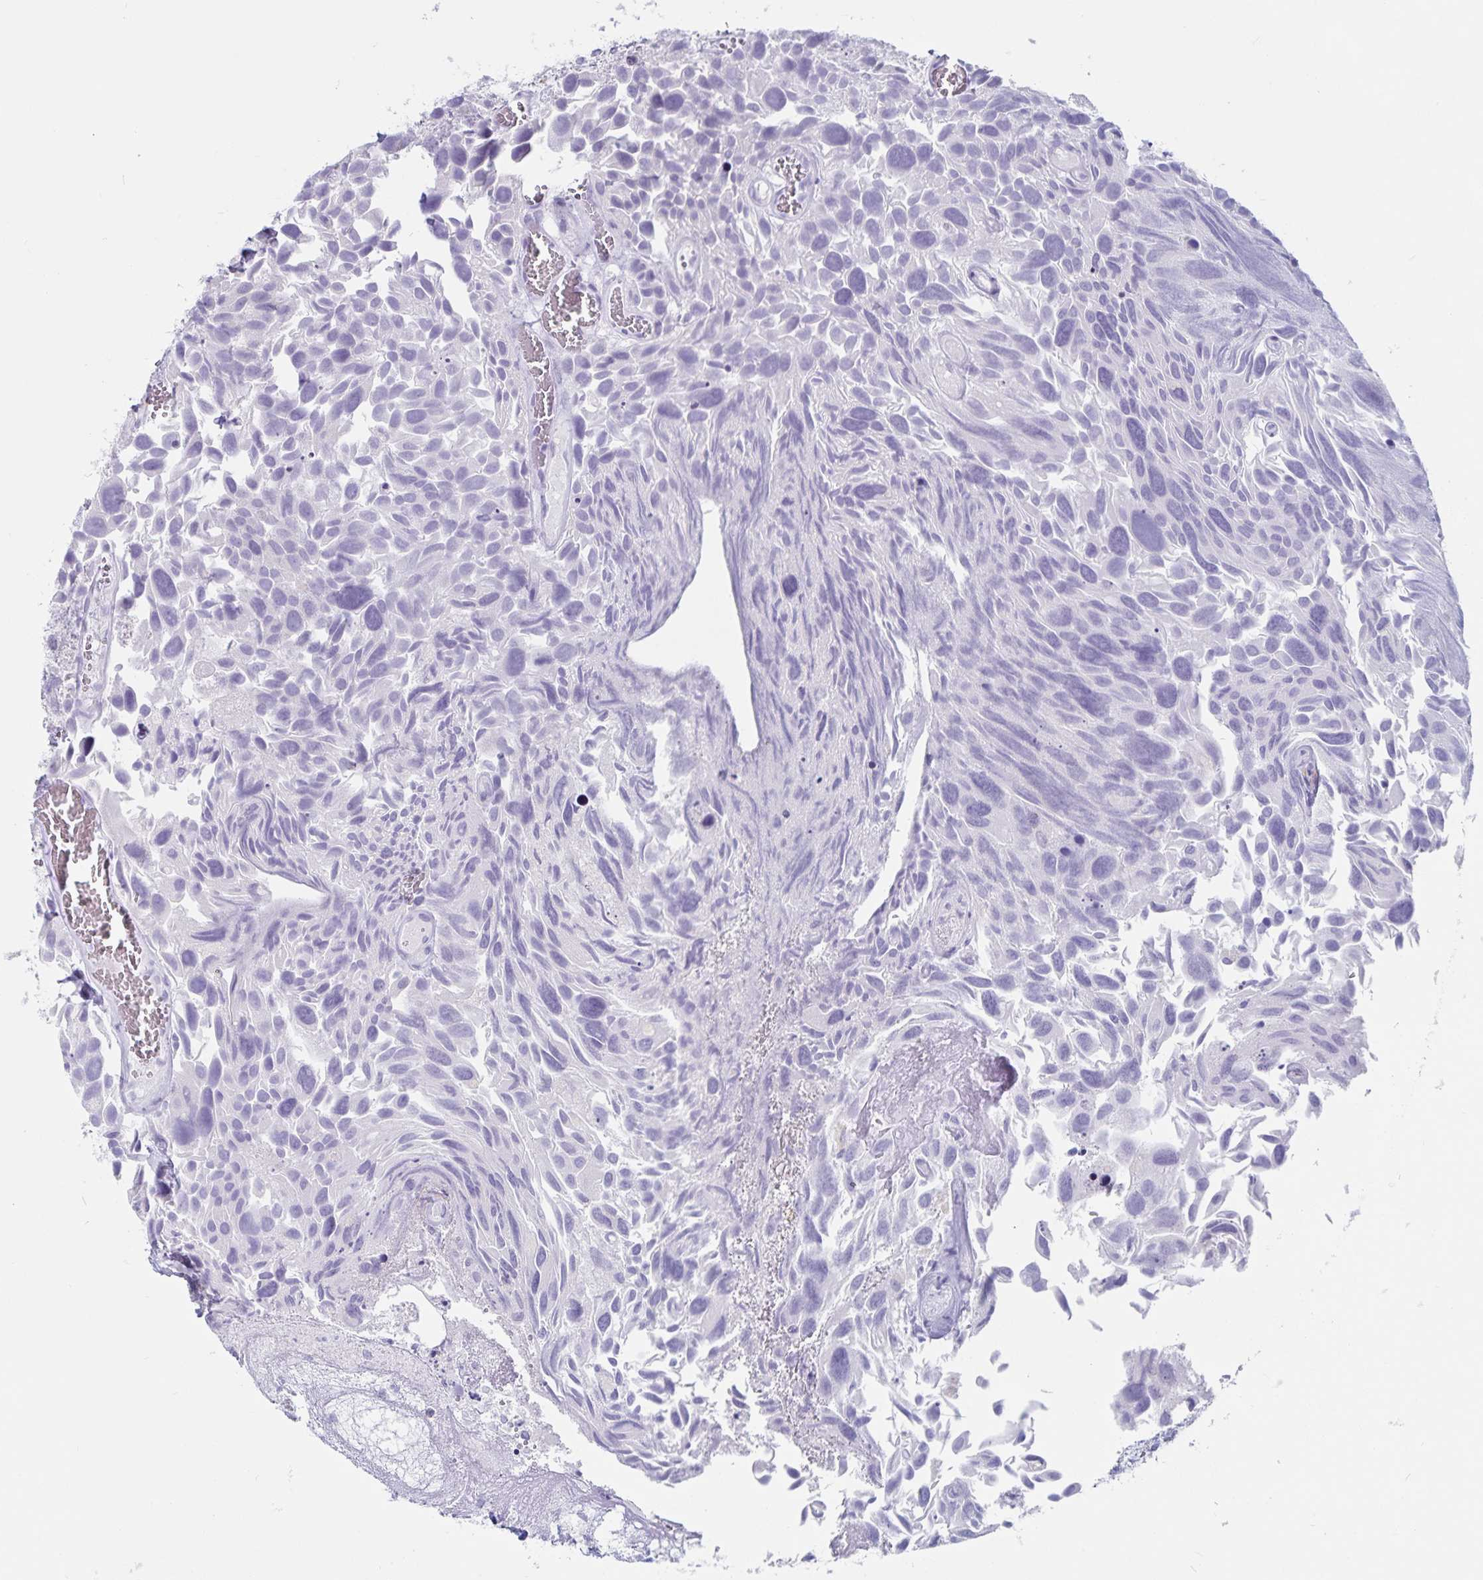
{"staining": {"intensity": "negative", "quantity": "none", "location": "none"}, "tissue": "urothelial cancer", "cell_type": "Tumor cells", "image_type": "cancer", "snomed": [{"axis": "morphology", "description": "Urothelial carcinoma, Low grade"}, {"axis": "topography", "description": "Urinary bladder"}], "caption": "Low-grade urothelial carcinoma was stained to show a protein in brown. There is no significant positivity in tumor cells.", "gene": "GNLY", "patient": {"sex": "female", "age": 69}}